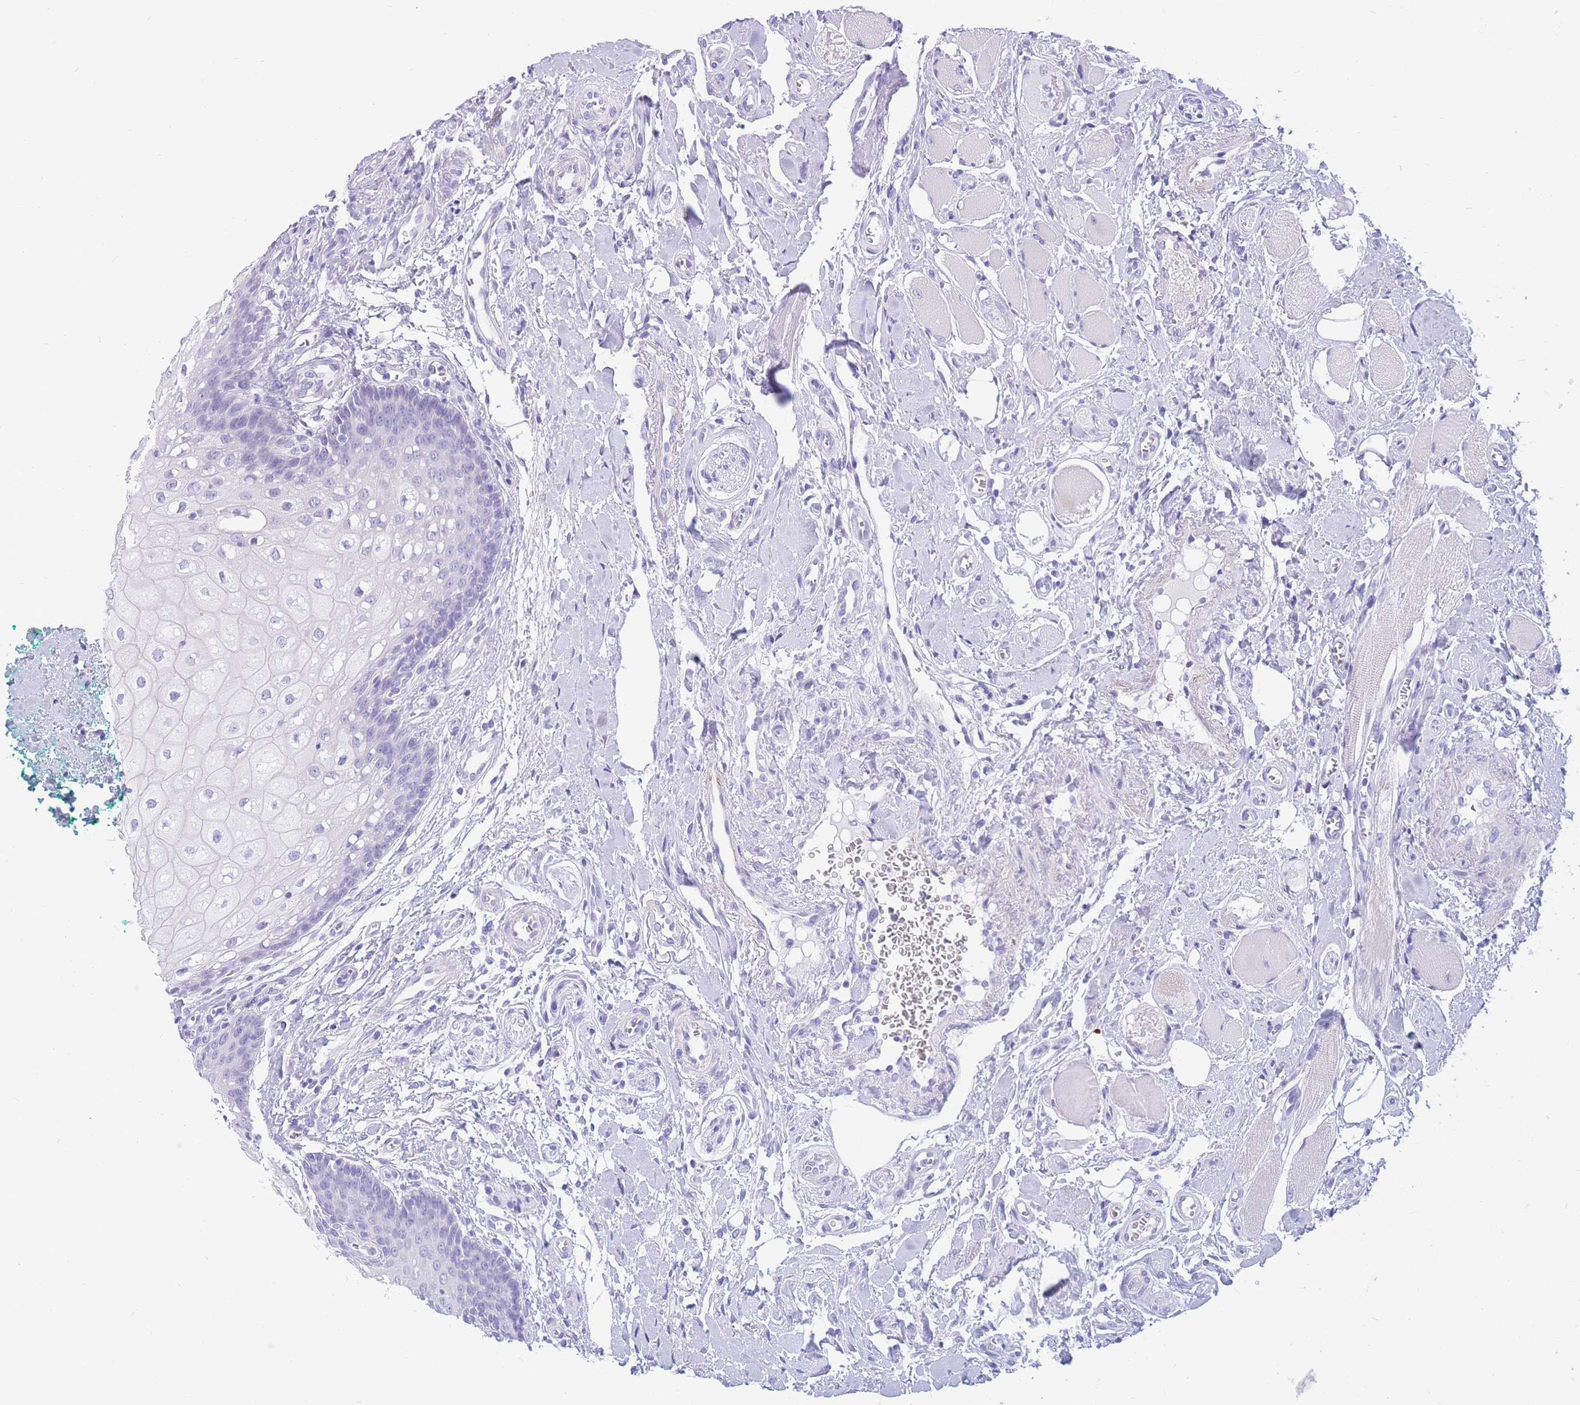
{"staining": {"intensity": "negative", "quantity": "none", "location": "none"}, "tissue": "oral mucosa", "cell_type": "Squamous epithelial cells", "image_type": "normal", "snomed": [{"axis": "morphology", "description": "Normal tissue, NOS"}, {"axis": "morphology", "description": "Squamous cell carcinoma, NOS"}, {"axis": "topography", "description": "Oral tissue"}, {"axis": "topography", "description": "Tounge, NOS"}, {"axis": "topography", "description": "Head-Neck"}], "caption": "DAB (3,3'-diaminobenzidine) immunohistochemical staining of unremarkable oral mucosa displays no significant expression in squamous epithelial cells.", "gene": "ZFP62", "patient": {"sex": "male", "age": 79}}